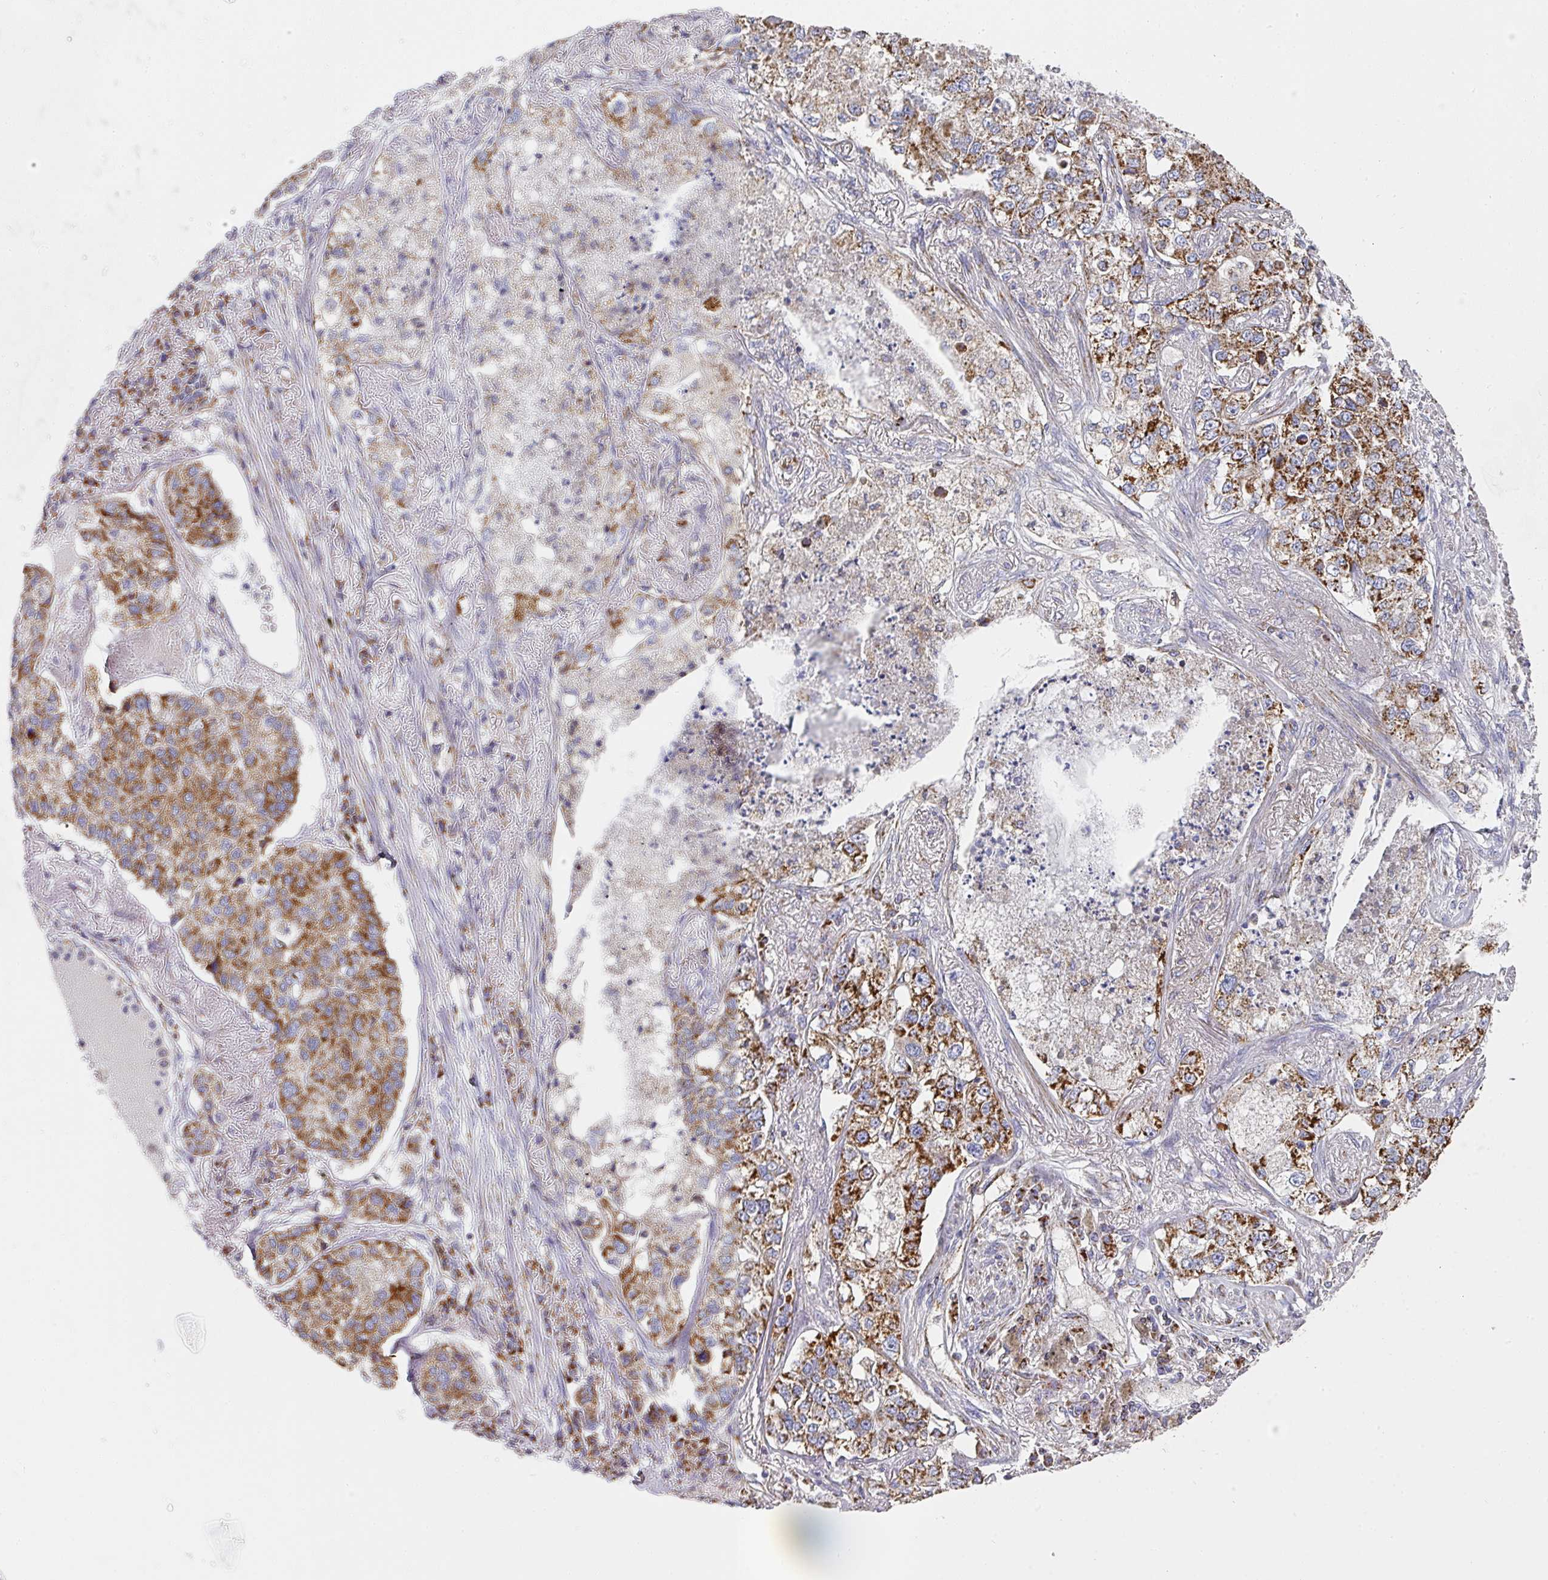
{"staining": {"intensity": "strong", "quantity": ">75%", "location": "cytoplasmic/membranous"}, "tissue": "lung cancer", "cell_type": "Tumor cells", "image_type": "cancer", "snomed": [{"axis": "morphology", "description": "Adenocarcinoma, NOS"}, {"axis": "topography", "description": "Lung"}], "caption": "Adenocarcinoma (lung) stained for a protein (brown) reveals strong cytoplasmic/membranous positive expression in approximately >75% of tumor cells.", "gene": "UQCRFS1", "patient": {"sex": "male", "age": 49}}